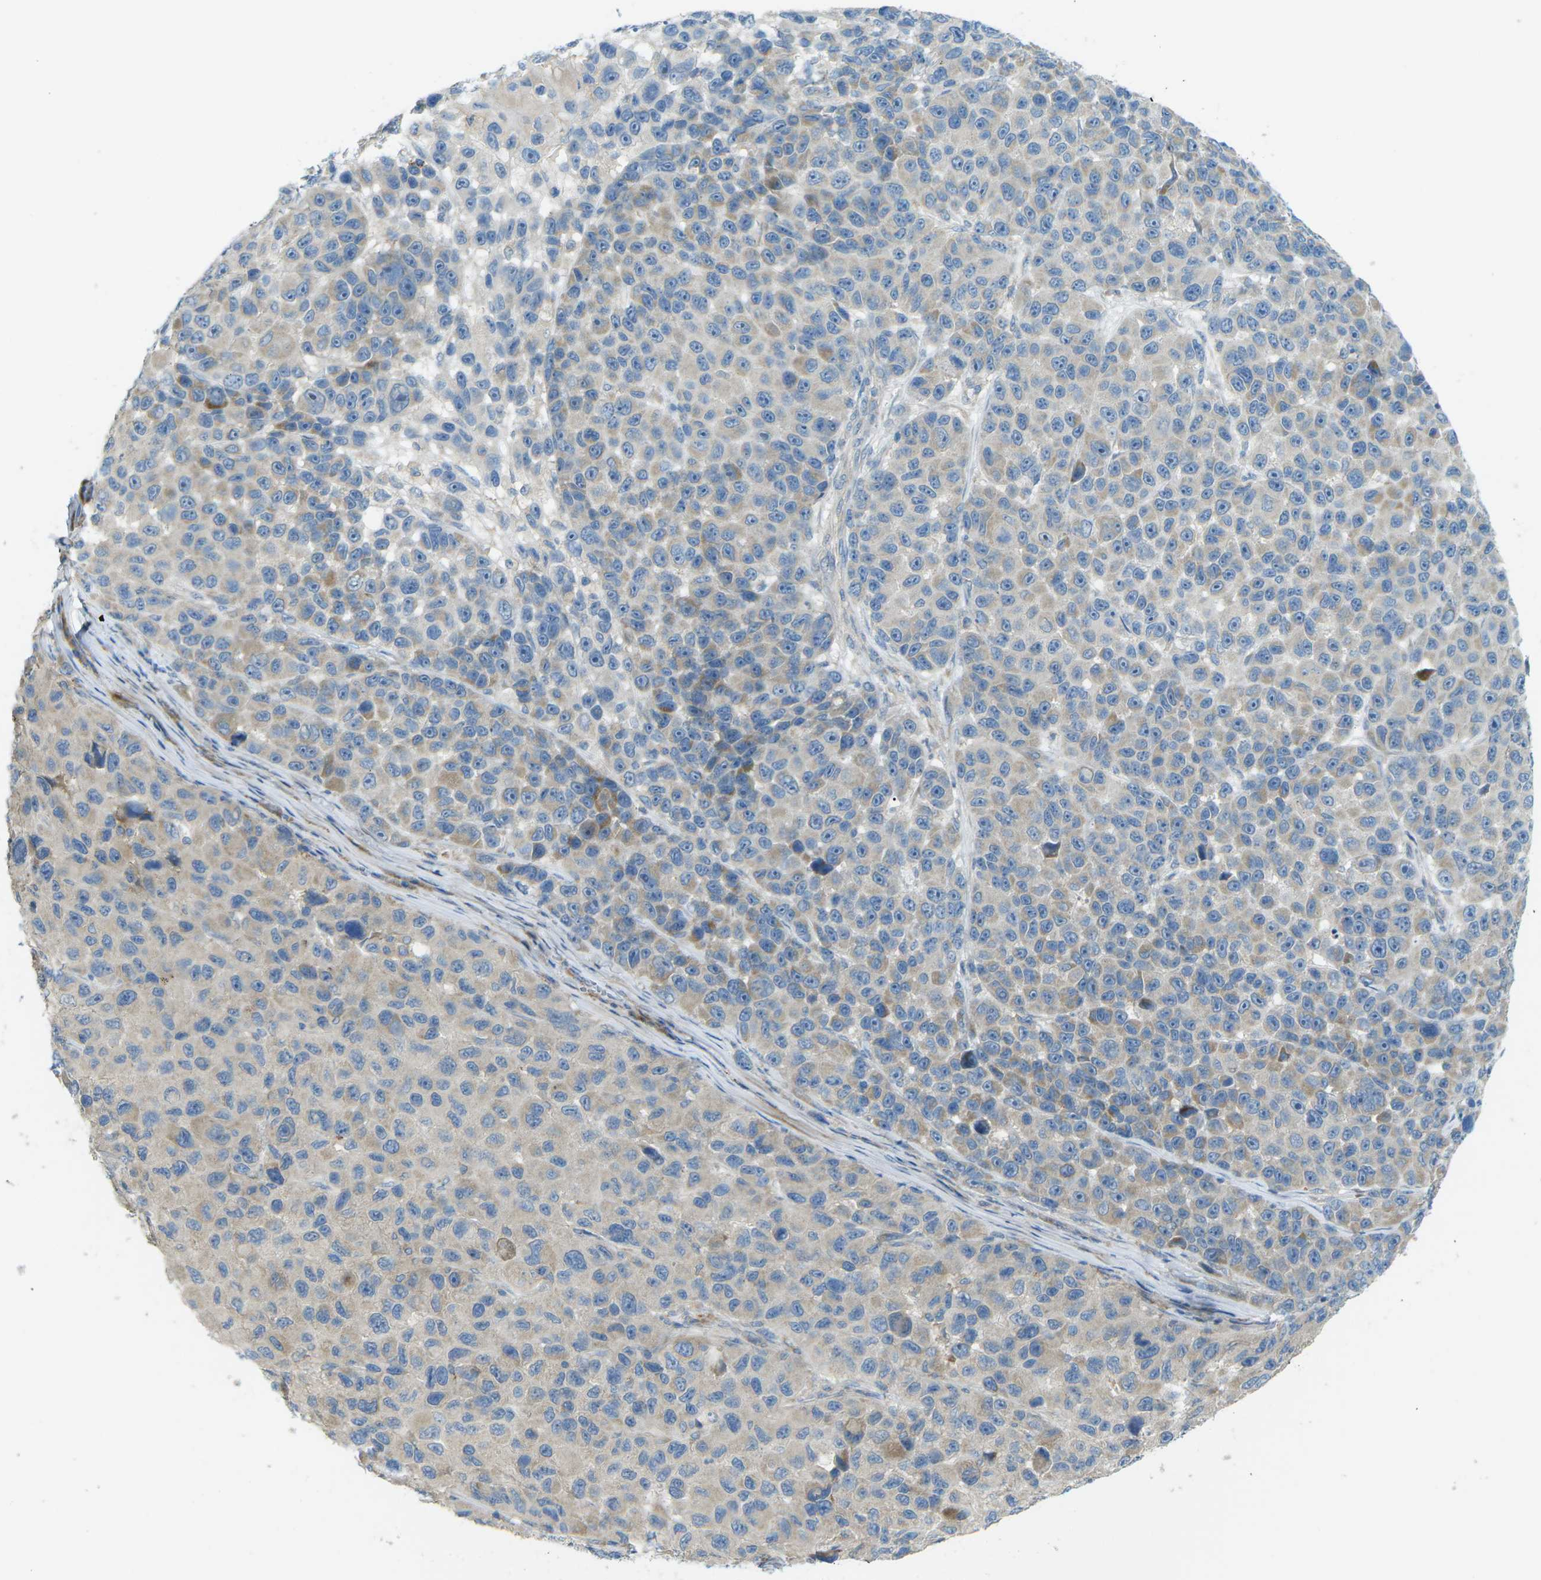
{"staining": {"intensity": "weak", "quantity": "<25%", "location": "cytoplasmic/membranous"}, "tissue": "melanoma", "cell_type": "Tumor cells", "image_type": "cancer", "snomed": [{"axis": "morphology", "description": "Malignant melanoma, NOS"}, {"axis": "topography", "description": "Skin"}], "caption": "A micrograph of malignant melanoma stained for a protein shows no brown staining in tumor cells.", "gene": "MYLK4", "patient": {"sex": "male", "age": 53}}